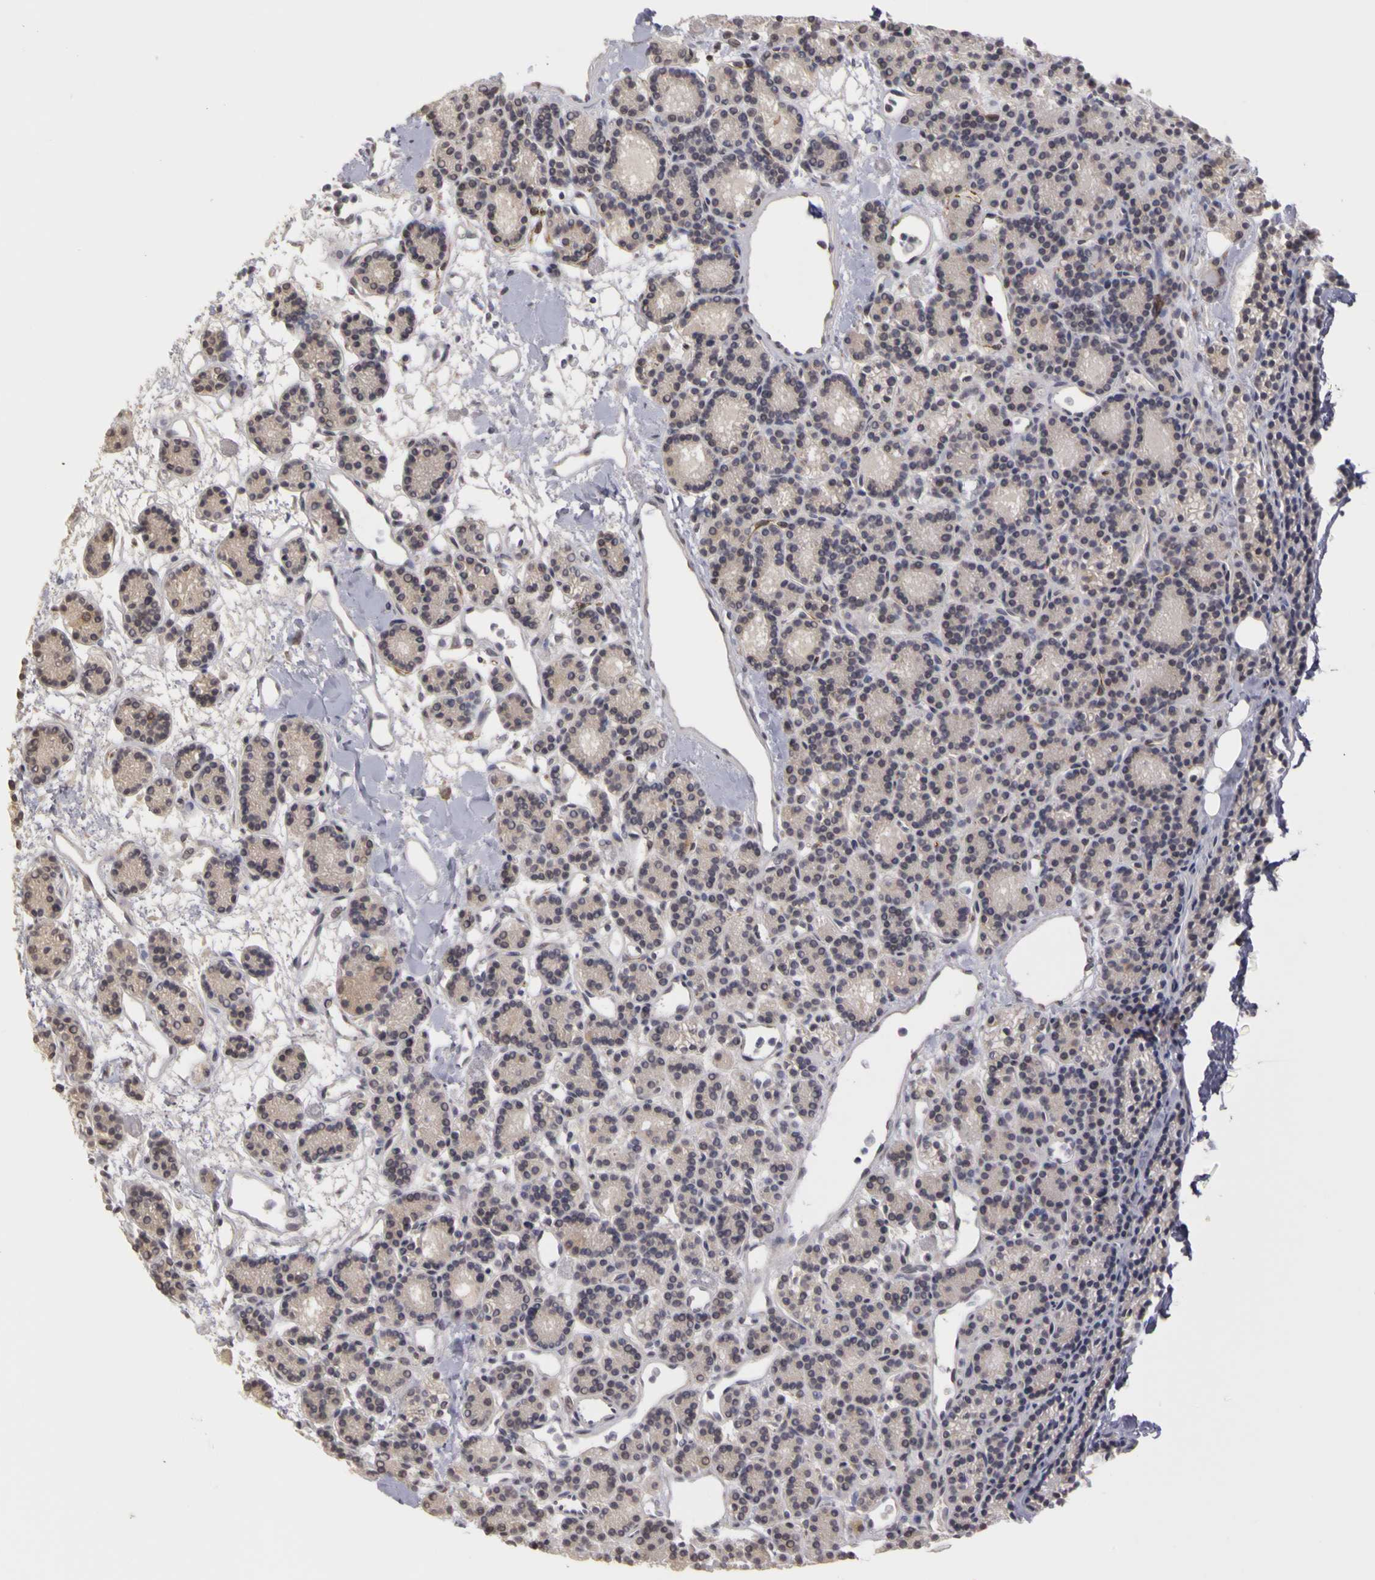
{"staining": {"intensity": "weak", "quantity": "25%-75%", "location": "cytoplasmic/membranous,nuclear"}, "tissue": "parathyroid gland", "cell_type": "Glandular cells", "image_type": "normal", "snomed": [{"axis": "morphology", "description": "Normal tissue, NOS"}, {"axis": "topography", "description": "Parathyroid gland"}], "caption": "Protein staining exhibits weak cytoplasmic/membranous,nuclear positivity in approximately 25%-75% of glandular cells in unremarkable parathyroid gland. (brown staining indicates protein expression, while blue staining denotes nuclei).", "gene": "FRMD7", "patient": {"sex": "male", "age": 85}}